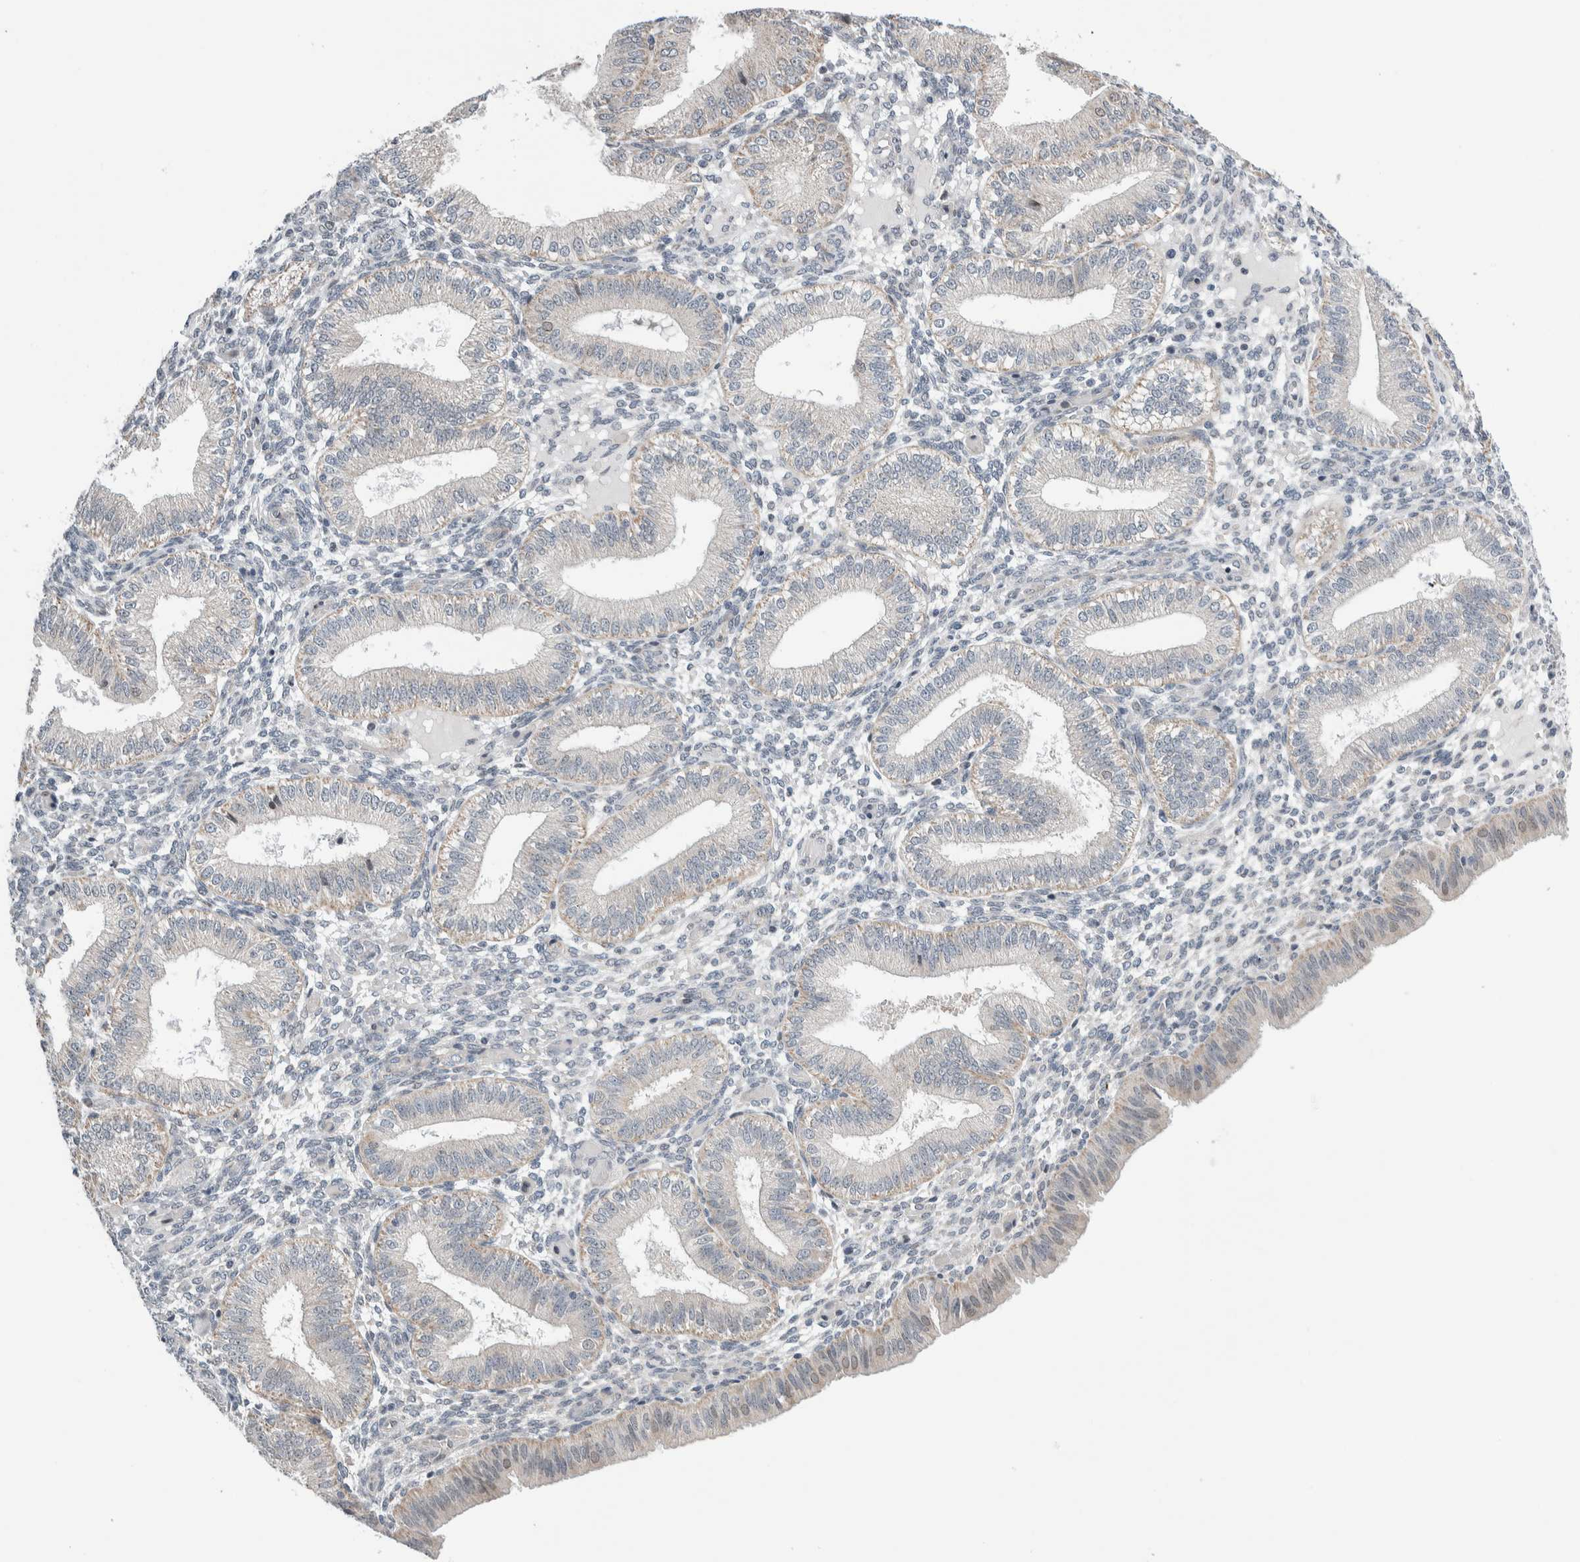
{"staining": {"intensity": "negative", "quantity": "none", "location": "none"}, "tissue": "endometrium", "cell_type": "Cells in endometrial stroma", "image_type": "normal", "snomed": [{"axis": "morphology", "description": "Normal tissue, NOS"}, {"axis": "topography", "description": "Endometrium"}], "caption": "Endometrium stained for a protein using immunohistochemistry shows no positivity cells in endometrial stroma.", "gene": "NEUROD1", "patient": {"sex": "female", "age": 39}}